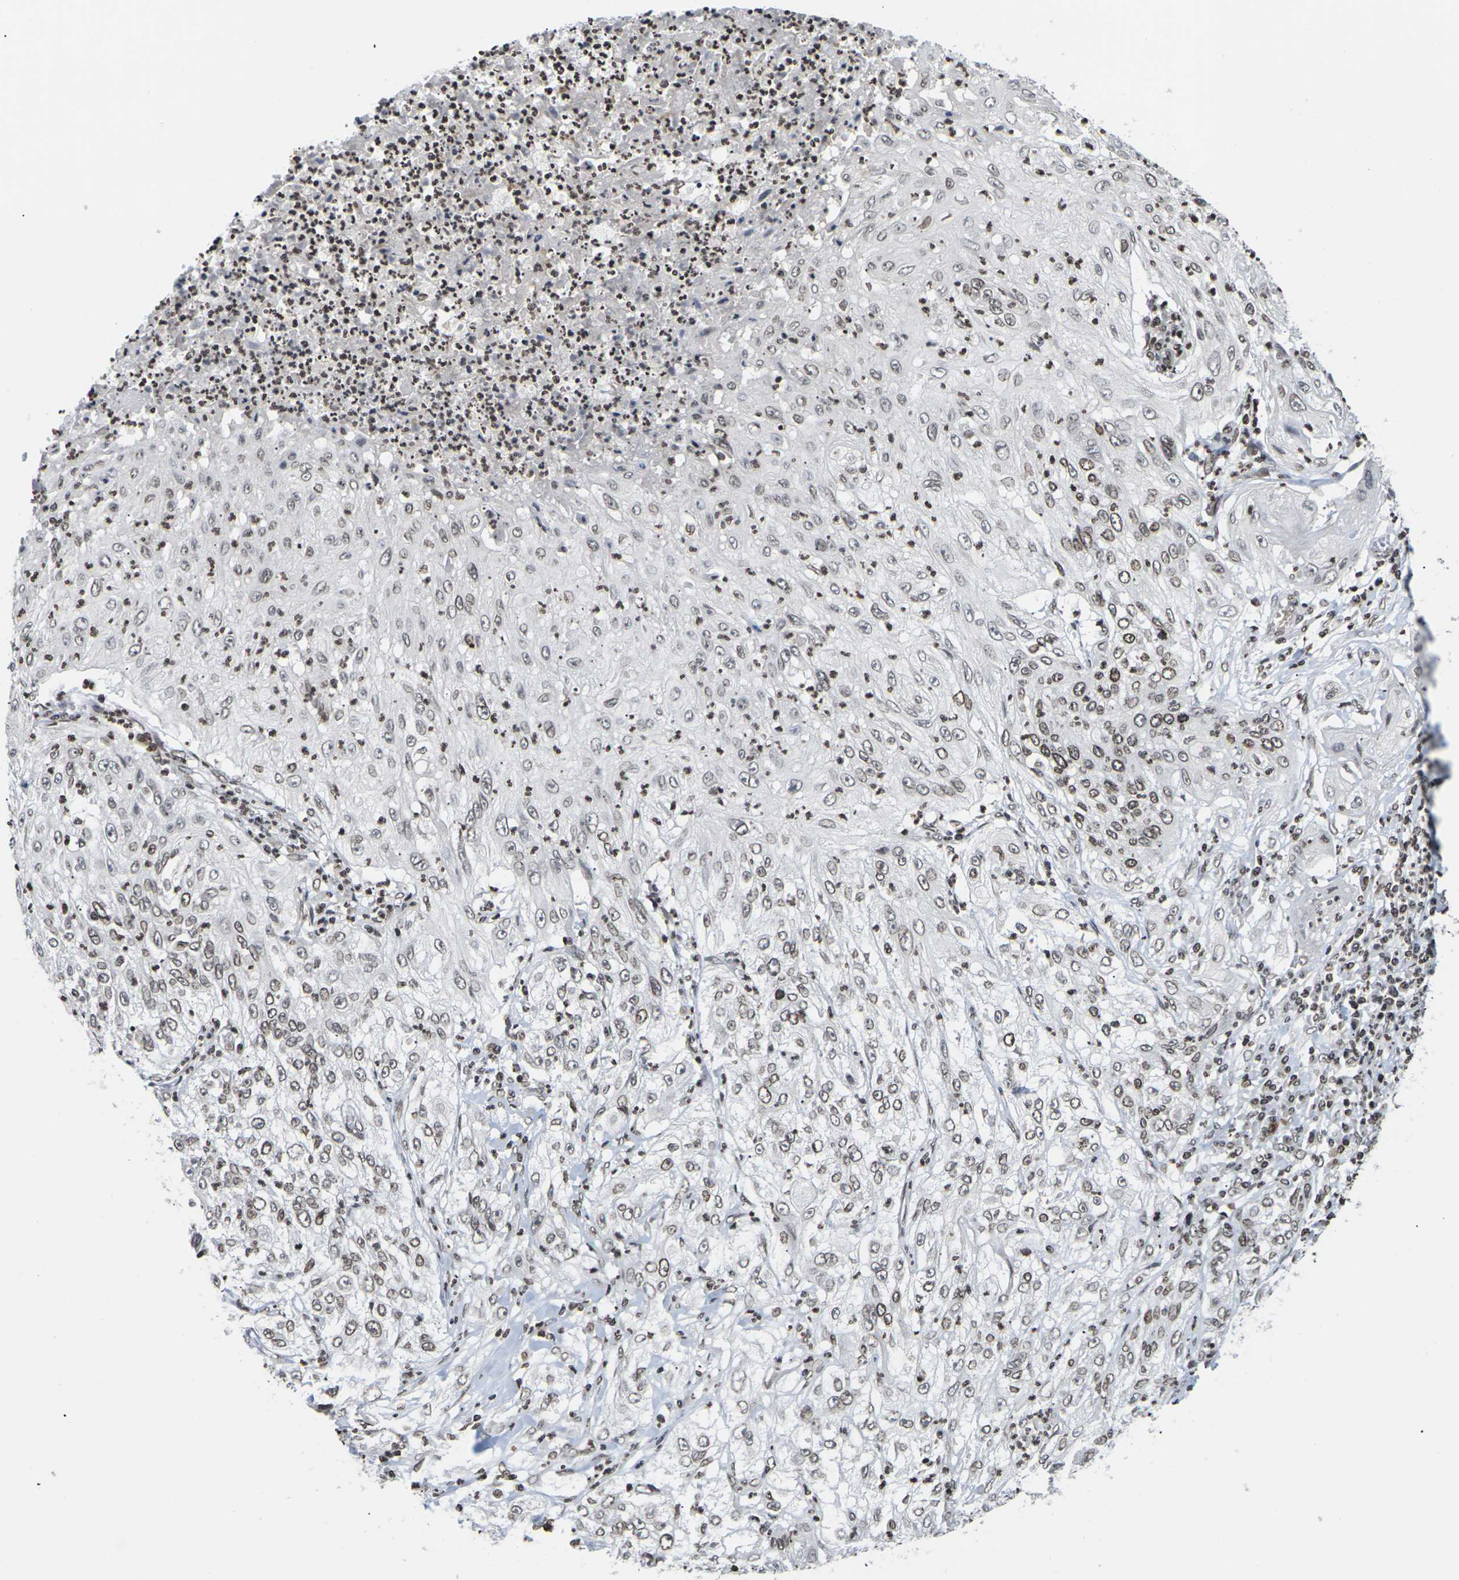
{"staining": {"intensity": "moderate", "quantity": ">75%", "location": "nuclear"}, "tissue": "lung cancer", "cell_type": "Tumor cells", "image_type": "cancer", "snomed": [{"axis": "morphology", "description": "Inflammation, NOS"}, {"axis": "morphology", "description": "Squamous cell carcinoma, NOS"}, {"axis": "topography", "description": "Lymph node"}, {"axis": "topography", "description": "Soft tissue"}, {"axis": "topography", "description": "Lung"}], "caption": "Moderate nuclear protein positivity is identified in approximately >75% of tumor cells in lung cancer.", "gene": "ETV5", "patient": {"sex": "male", "age": 66}}